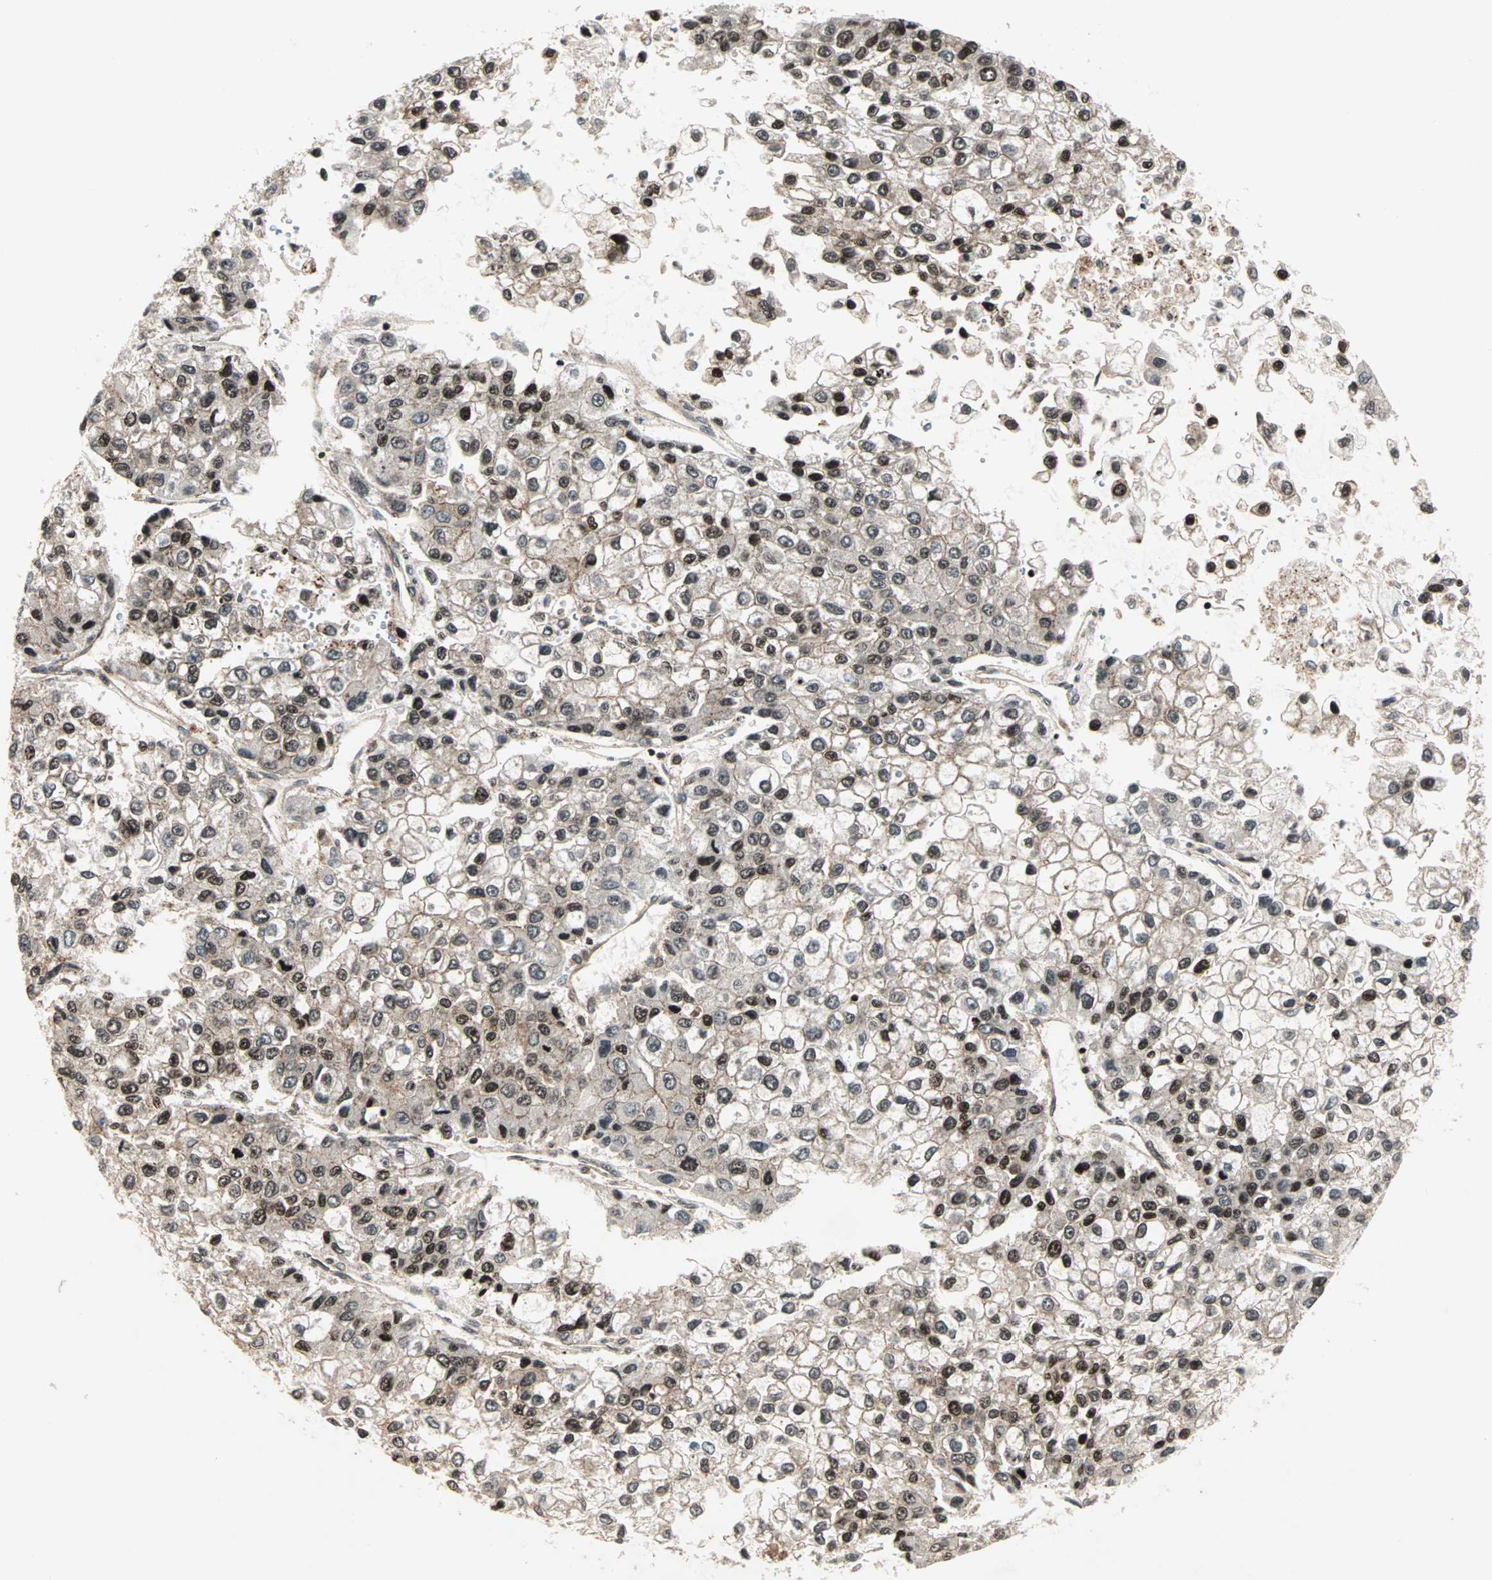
{"staining": {"intensity": "moderate", "quantity": ">75%", "location": "cytoplasmic/membranous,nuclear"}, "tissue": "liver cancer", "cell_type": "Tumor cells", "image_type": "cancer", "snomed": [{"axis": "morphology", "description": "Carcinoma, Hepatocellular, NOS"}, {"axis": "topography", "description": "Liver"}], "caption": "Immunohistochemistry photomicrograph of neoplastic tissue: liver cancer stained using IHC exhibits medium levels of moderate protein expression localized specifically in the cytoplasmic/membranous and nuclear of tumor cells, appearing as a cytoplasmic/membranous and nuclear brown color.", "gene": "ZBED9", "patient": {"sex": "female", "age": 66}}